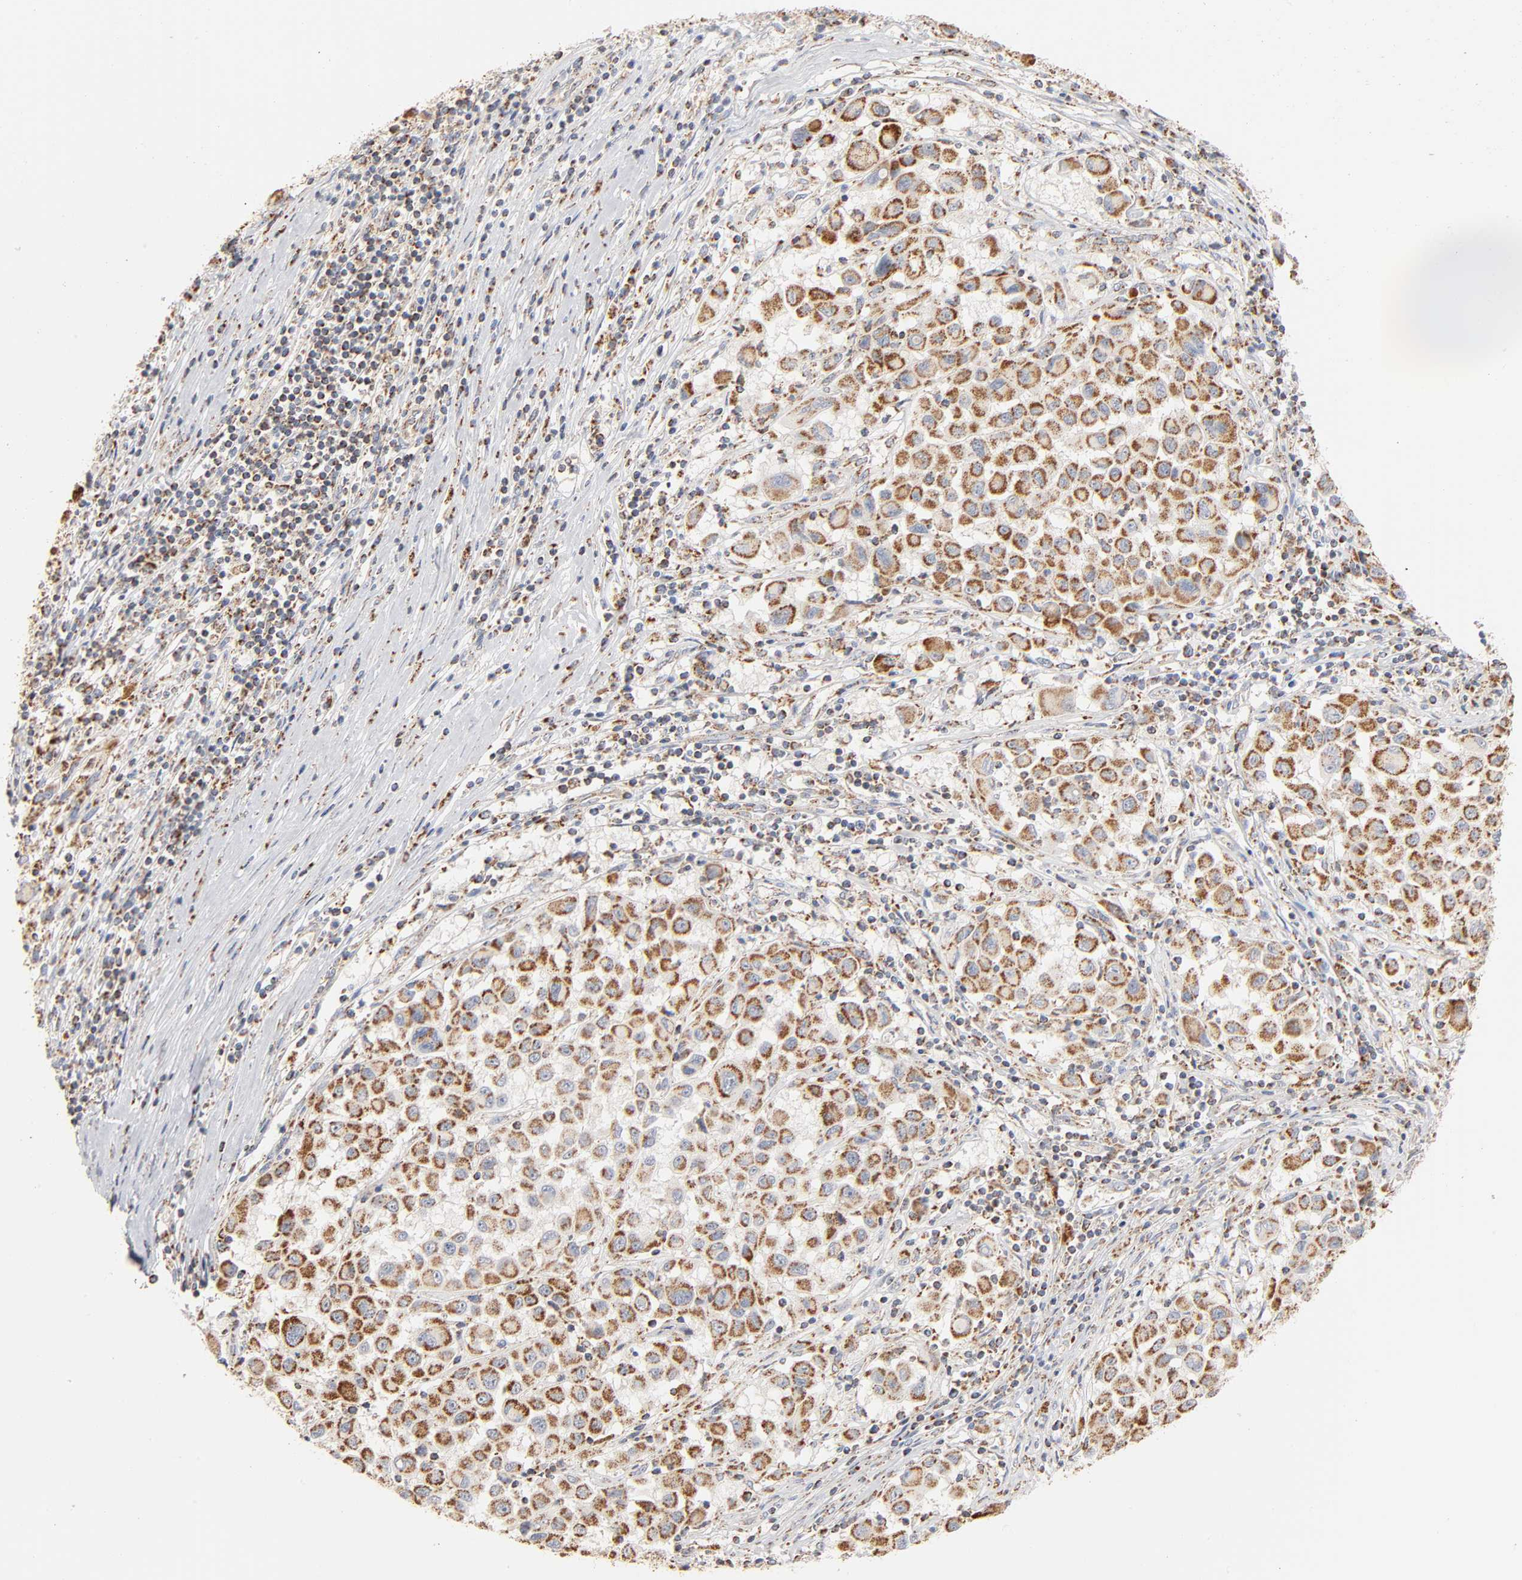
{"staining": {"intensity": "moderate", "quantity": ">75%", "location": "cytoplasmic/membranous"}, "tissue": "melanoma", "cell_type": "Tumor cells", "image_type": "cancer", "snomed": [{"axis": "morphology", "description": "Malignant melanoma, Metastatic site"}, {"axis": "topography", "description": "Lymph node"}], "caption": "Protein staining of malignant melanoma (metastatic site) tissue displays moderate cytoplasmic/membranous positivity in approximately >75% of tumor cells.", "gene": "UQCRC1", "patient": {"sex": "male", "age": 61}}